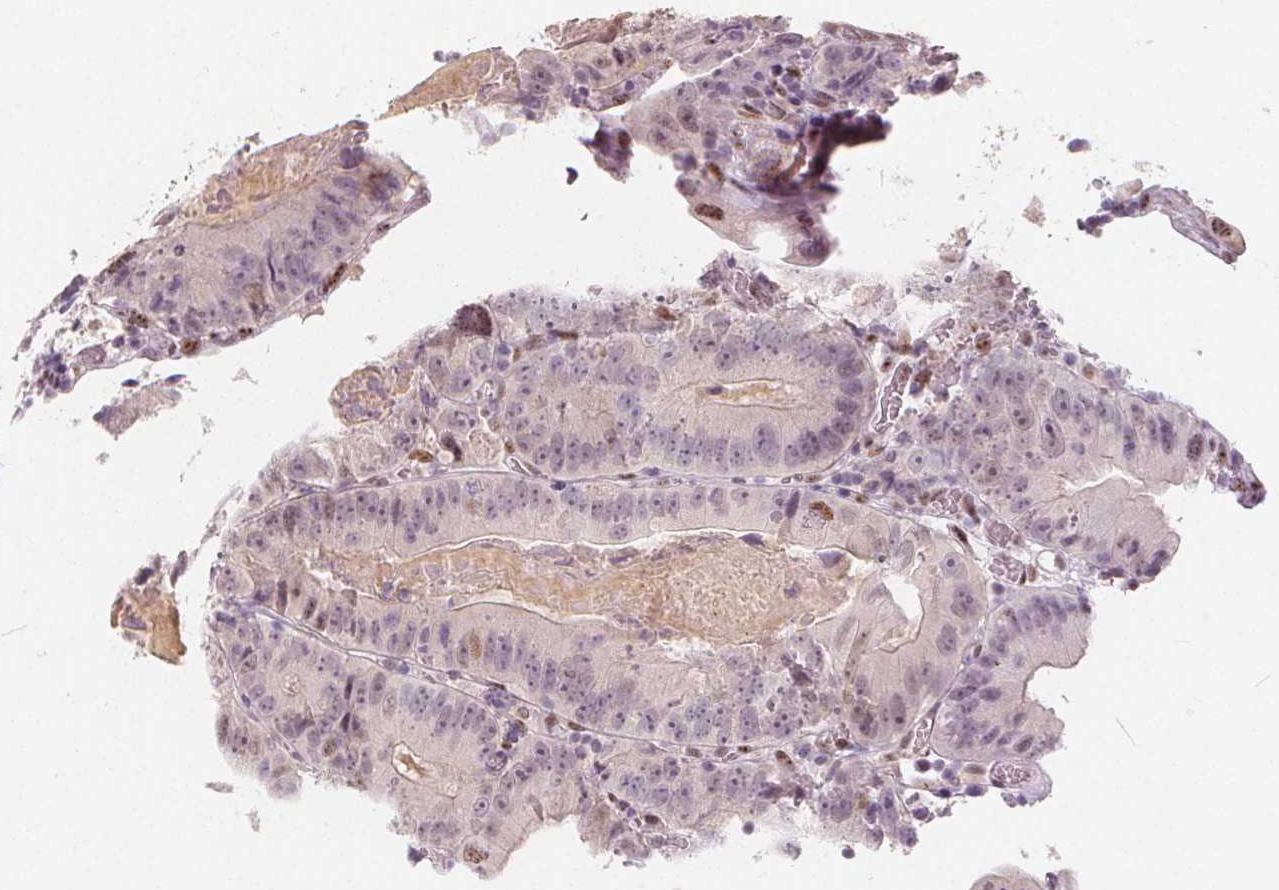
{"staining": {"intensity": "negative", "quantity": "none", "location": "none"}, "tissue": "colorectal cancer", "cell_type": "Tumor cells", "image_type": "cancer", "snomed": [{"axis": "morphology", "description": "Adenocarcinoma, NOS"}, {"axis": "topography", "description": "Colon"}], "caption": "High power microscopy histopathology image of an immunohistochemistry (IHC) photomicrograph of colorectal cancer, revealing no significant expression in tumor cells. (Stains: DAB (3,3'-diaminobenzidine) IHC with hematoxylin counter stain, Microscopy: brightfield microscopy at high magnification).", "gene": "DRC3", "patient": {"sex": "female", "age": 86}}